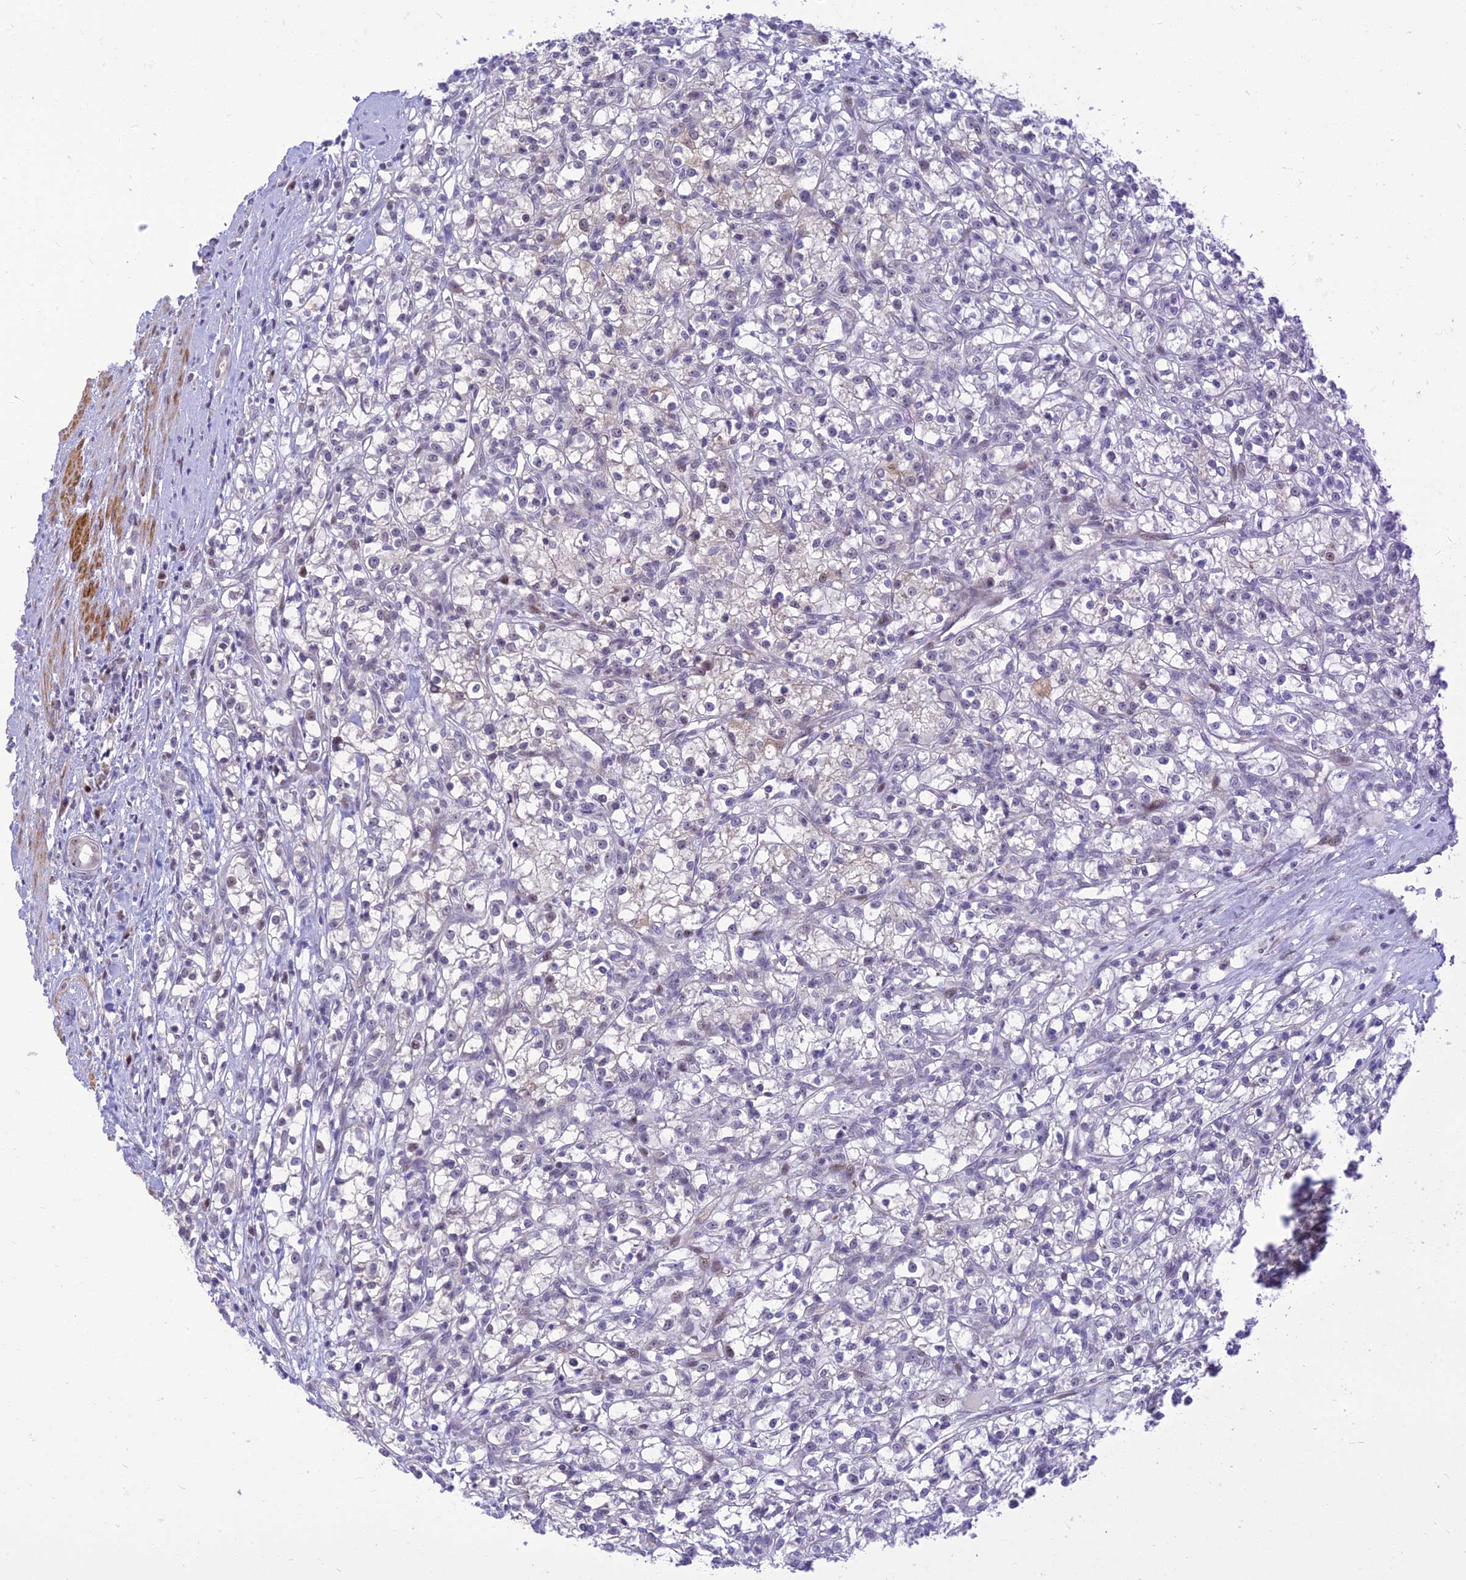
{"staining": {"intensity": "negative", "quantity": "none", "location": "none"}, "tissue": "renal cancer", "cell_type": "Tumor cells", "image_type": "cancer", "snomed": [{"axis": "morphology", "description": "Adenocarcinoma, NOS"}, {"axis": "topography", "description": "Kidney"}], "caption": "IHC of renal cancer (adenocarcinoma) reveals no positivity in tumor cells. Nuclei are stained in blue.", "gene": "ASPDH", "patient": {"sex": "female", "age": 59}}